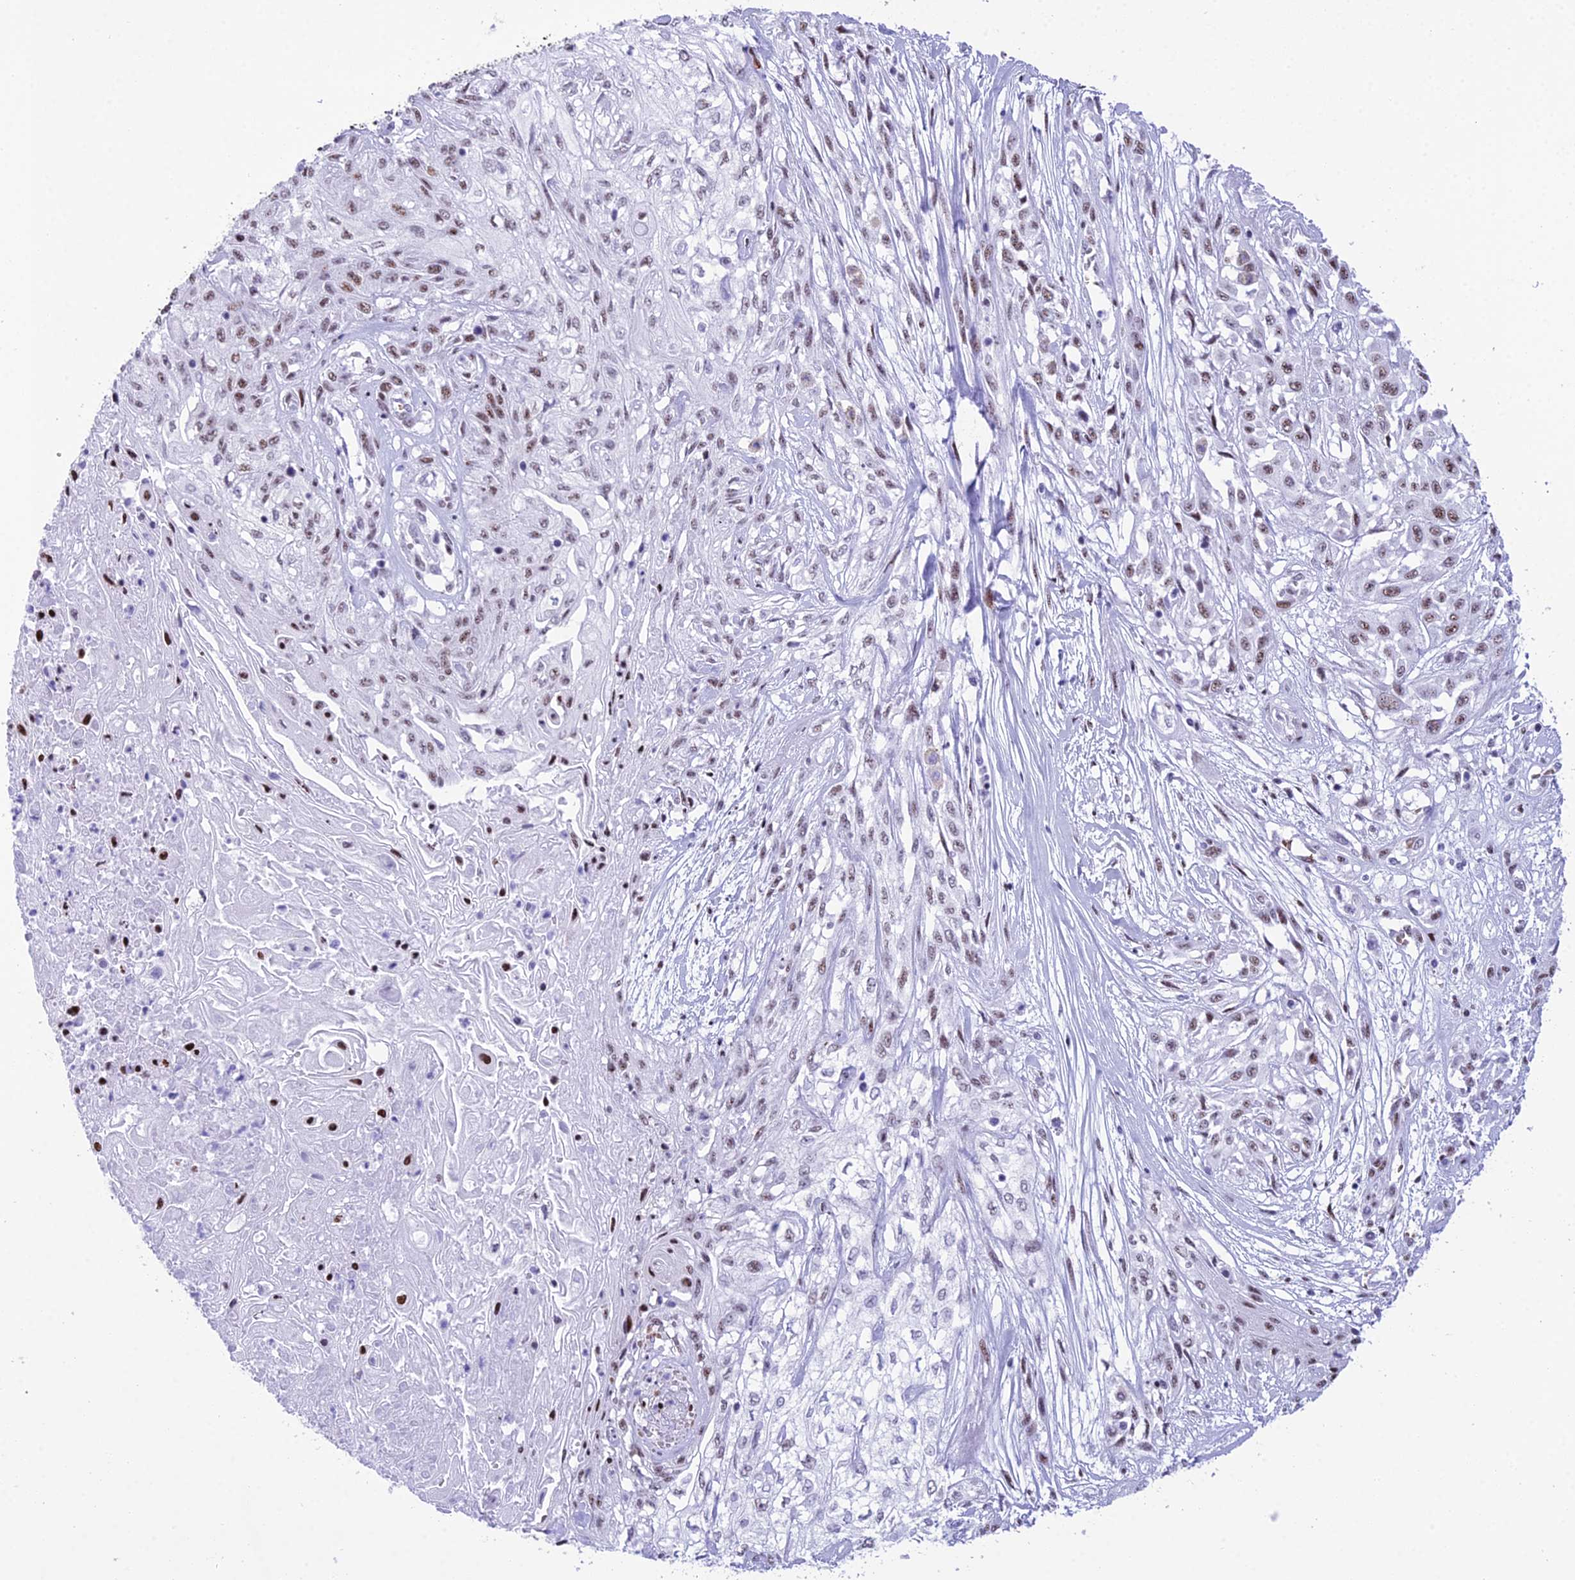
{"staining": {"intensity": "moderate", "quantity": "25%-75%", "location": "nuclear"}, "tissue": "skin cancer", "cell_type": "Tumor cells", "image_type": "cancer", "snomed": [{"axis": "morphology", "description": "Squamous cell carcinoma, NOS"}, {"axis": "morphology", "description": "Squamous cell carcinoma, metastatic, NOS"}, {"axis": "topography", "description": "Skin"}, {"axis": "topography", "description": "Lymph node"}], "caption": "An immunohistochemistry (IHC) histopathology image of tumor tissue is shown. Protein staining in brown labels moderate nuclear positivity in skin metastatic squamous cell carcinoma within tumor cells.", "gene": "RNPS1", "patient": {"sex": "male", "age": 75}}